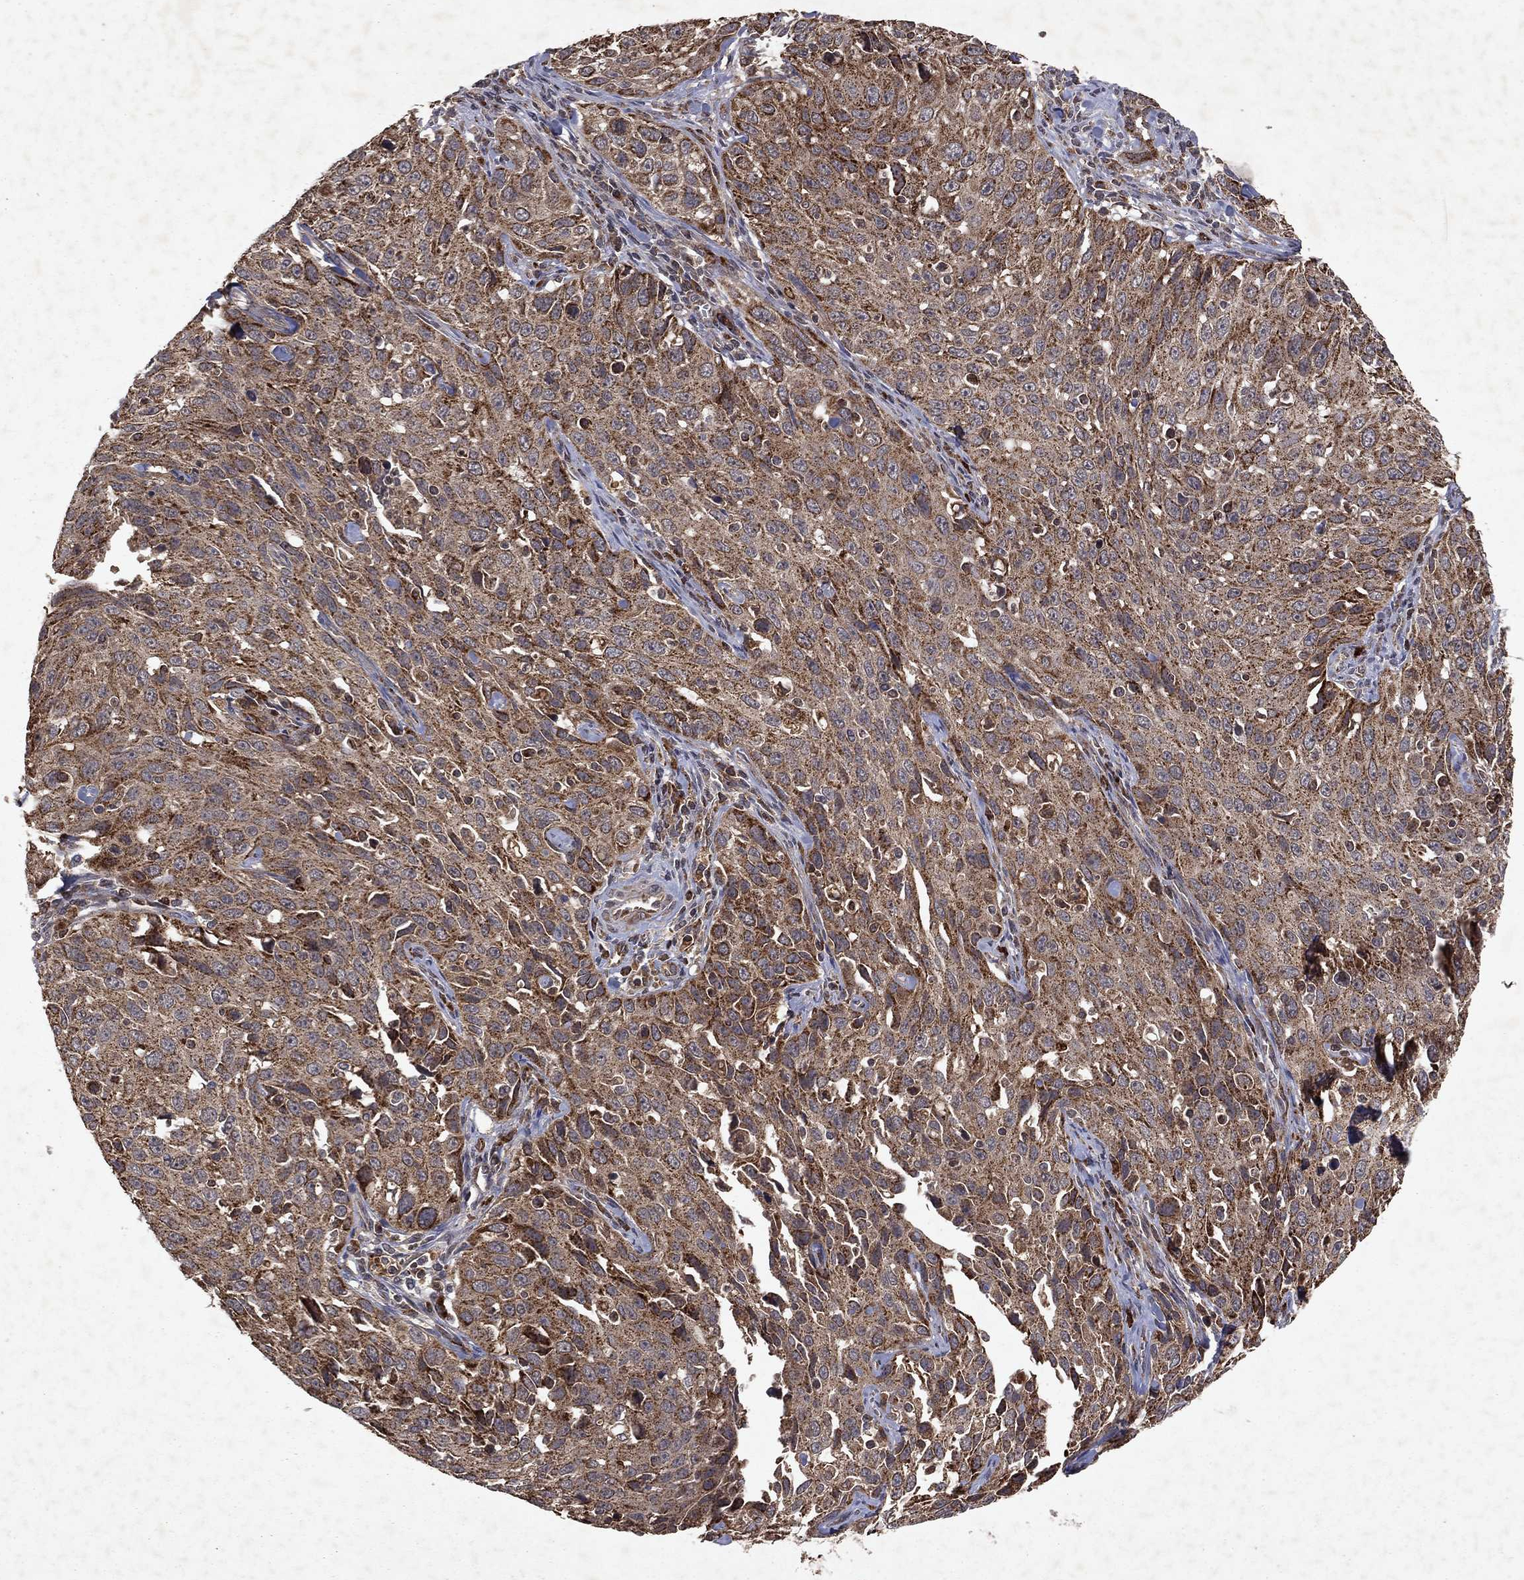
{"staining": {"intensity": "moderate", "quantity": ">75%", "location": "cytoplasmic/membranous"}, "tissue": "cervical cancer", "cell_type": "Tumor cells", "image_type": "cancer", "snomed": [{"axis": "morphology", "description": "Squamous cell carcinoma, NOS"}, {"axis": "topography", "description": "Cervix"}], "caption": "This micrograph shows IHC staining of squamous cell carcinoma (cervical), with medium moderate cytoplasmic/membranous expression in approximately >75% of tumor cells.", "gene": "PYROXD2", "patient": {"sex": "female", "age": 26}}